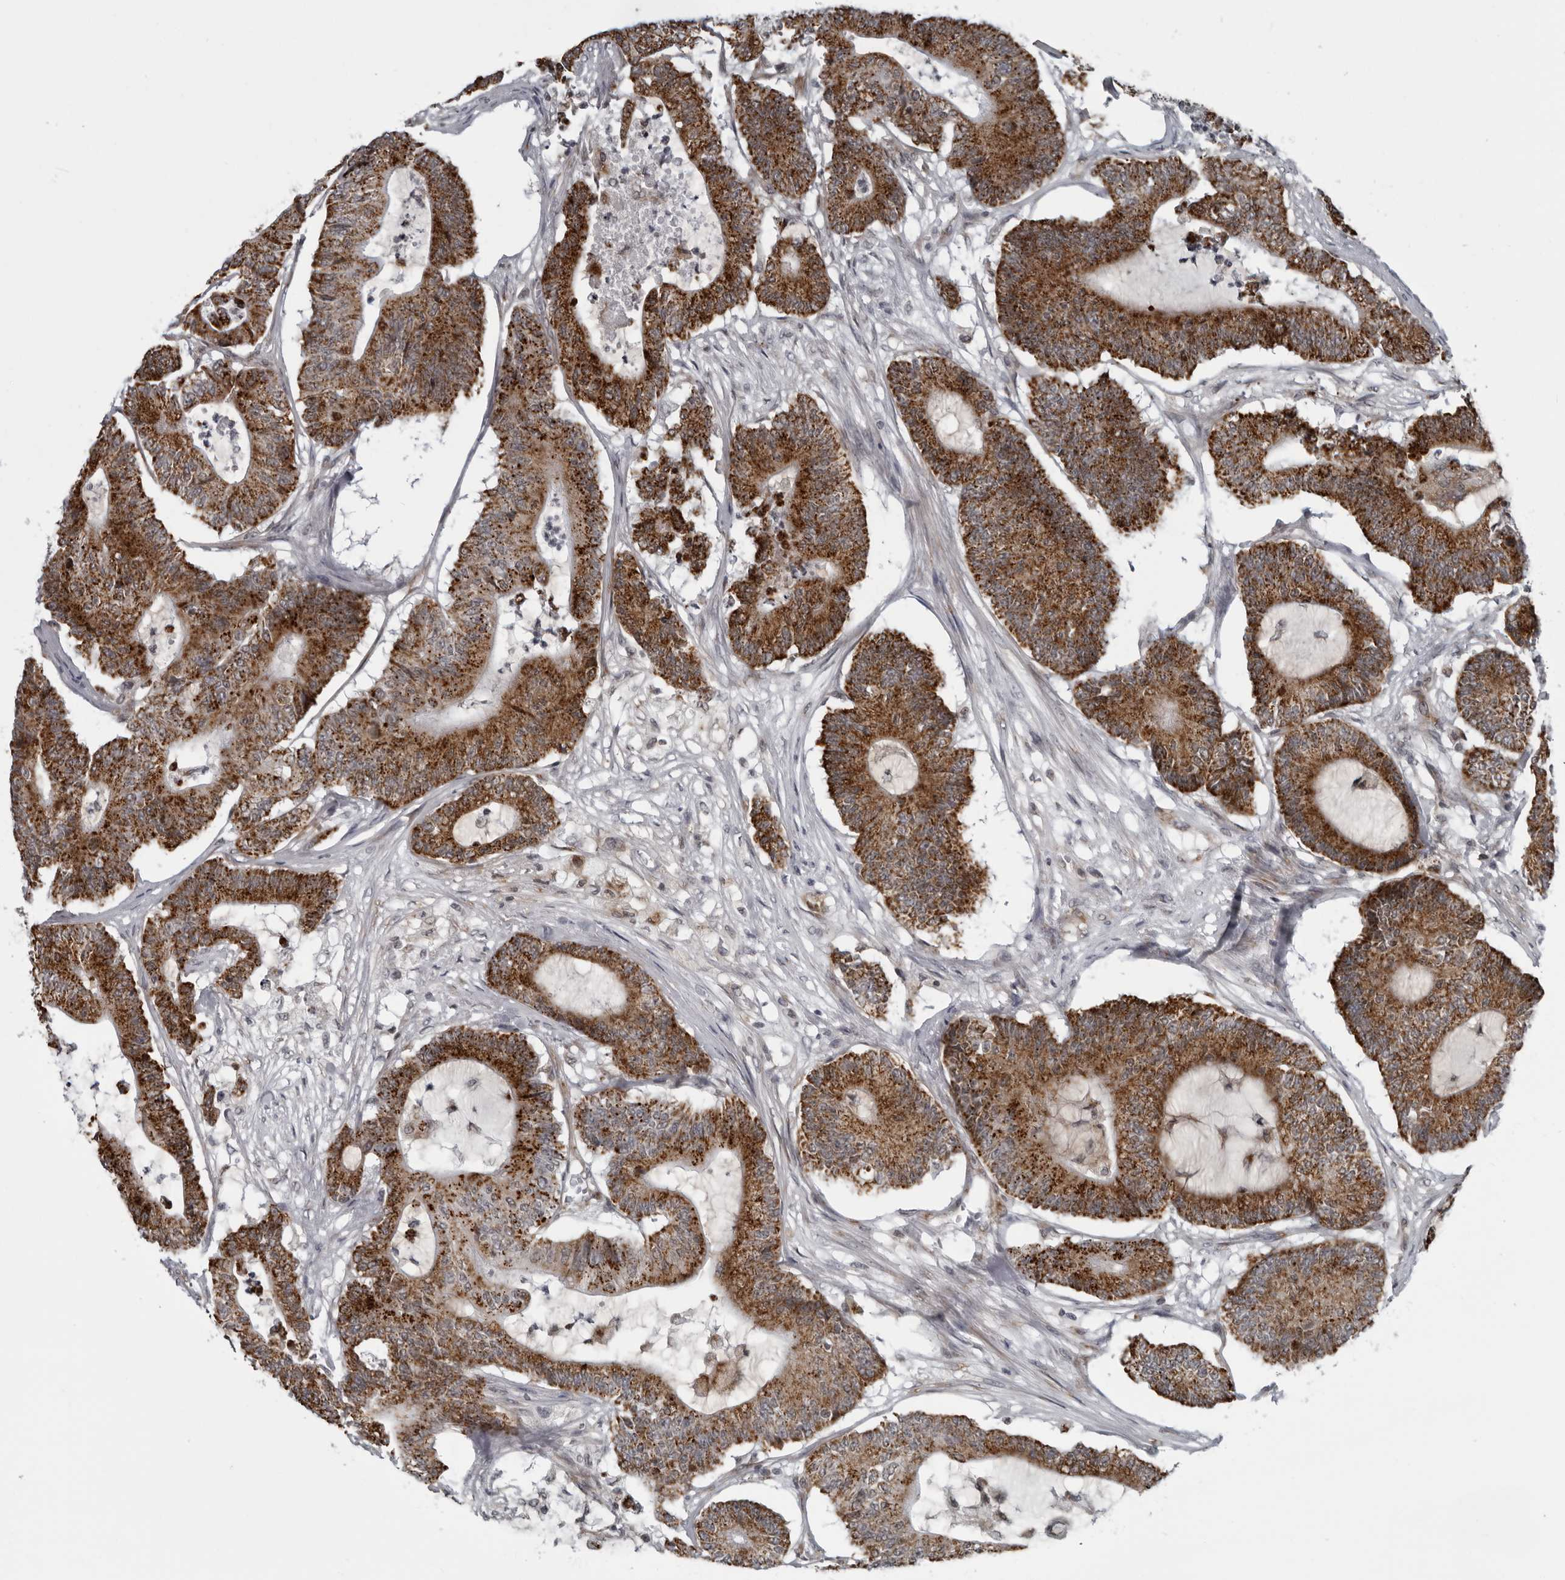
{"staining": {"intensity": "strong", "quantity": ">75%", "location": "cytoplasmic/membranous"}, "tissue": "colorectal cancer", "cell_type": "Tumor cells", "image_type": "cancer", "snomed": [{"axis": "morphology", "description": "Adenocarcinoma, NOS"}, {"axis": "topography", "description": "Colon"}], "caption": "Immunohistochemical staining of colorectal cancer demonstrates high levels of strong cytoplasmic/membranous protein staining in approximately >75% of tumor cells. The staining is performed using DAB brown chromogen to label protein expression. The nuclei are counter-stained blue using hematoxylin.", "gene": "RTCA", "patient": {"sex": "female", "age": 84}}